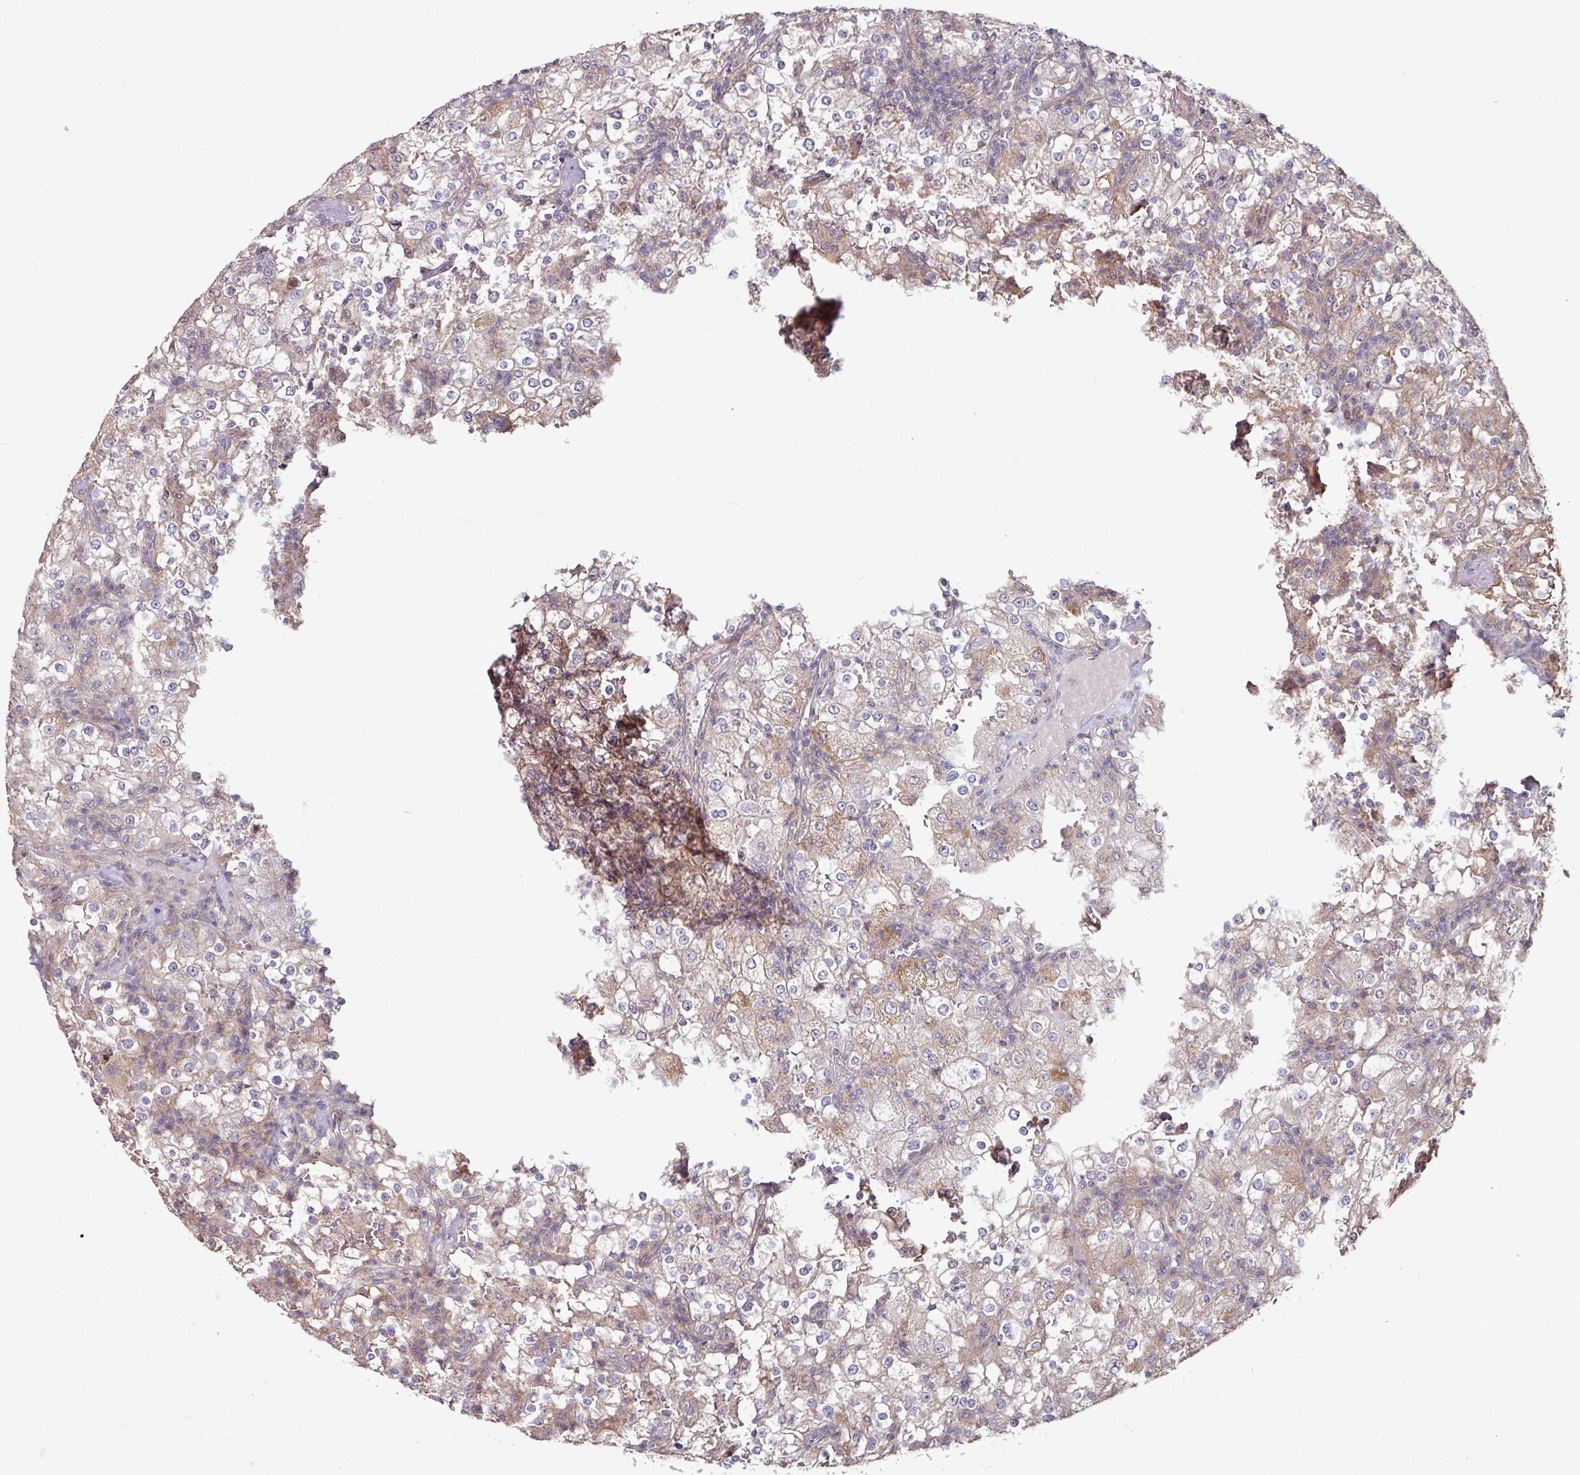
{"staining": {"intensity": "moderate", "quantity": "25%-75%", "location": "cytoplasmic/membranous"}, "tissue": "renal cancer", "cell_type": "Tumor cells", "image_type": "cancer", "snomed": [{"axis": "morphology", "description": "Adenocarcinoma, NOS"}, {"axis": "topography", "description": "Kidney"}], "caption": "This histopathology image exhibits renal adenocarcinoma stained with IHC to label a protein in brown. The cytoplasmic/membranous of tumor cells show moderate positivity for the protein. Nuclei are counter-stained blue.", "gene": "OR2D3", "patient": {"sex": "female", "age": 74}}